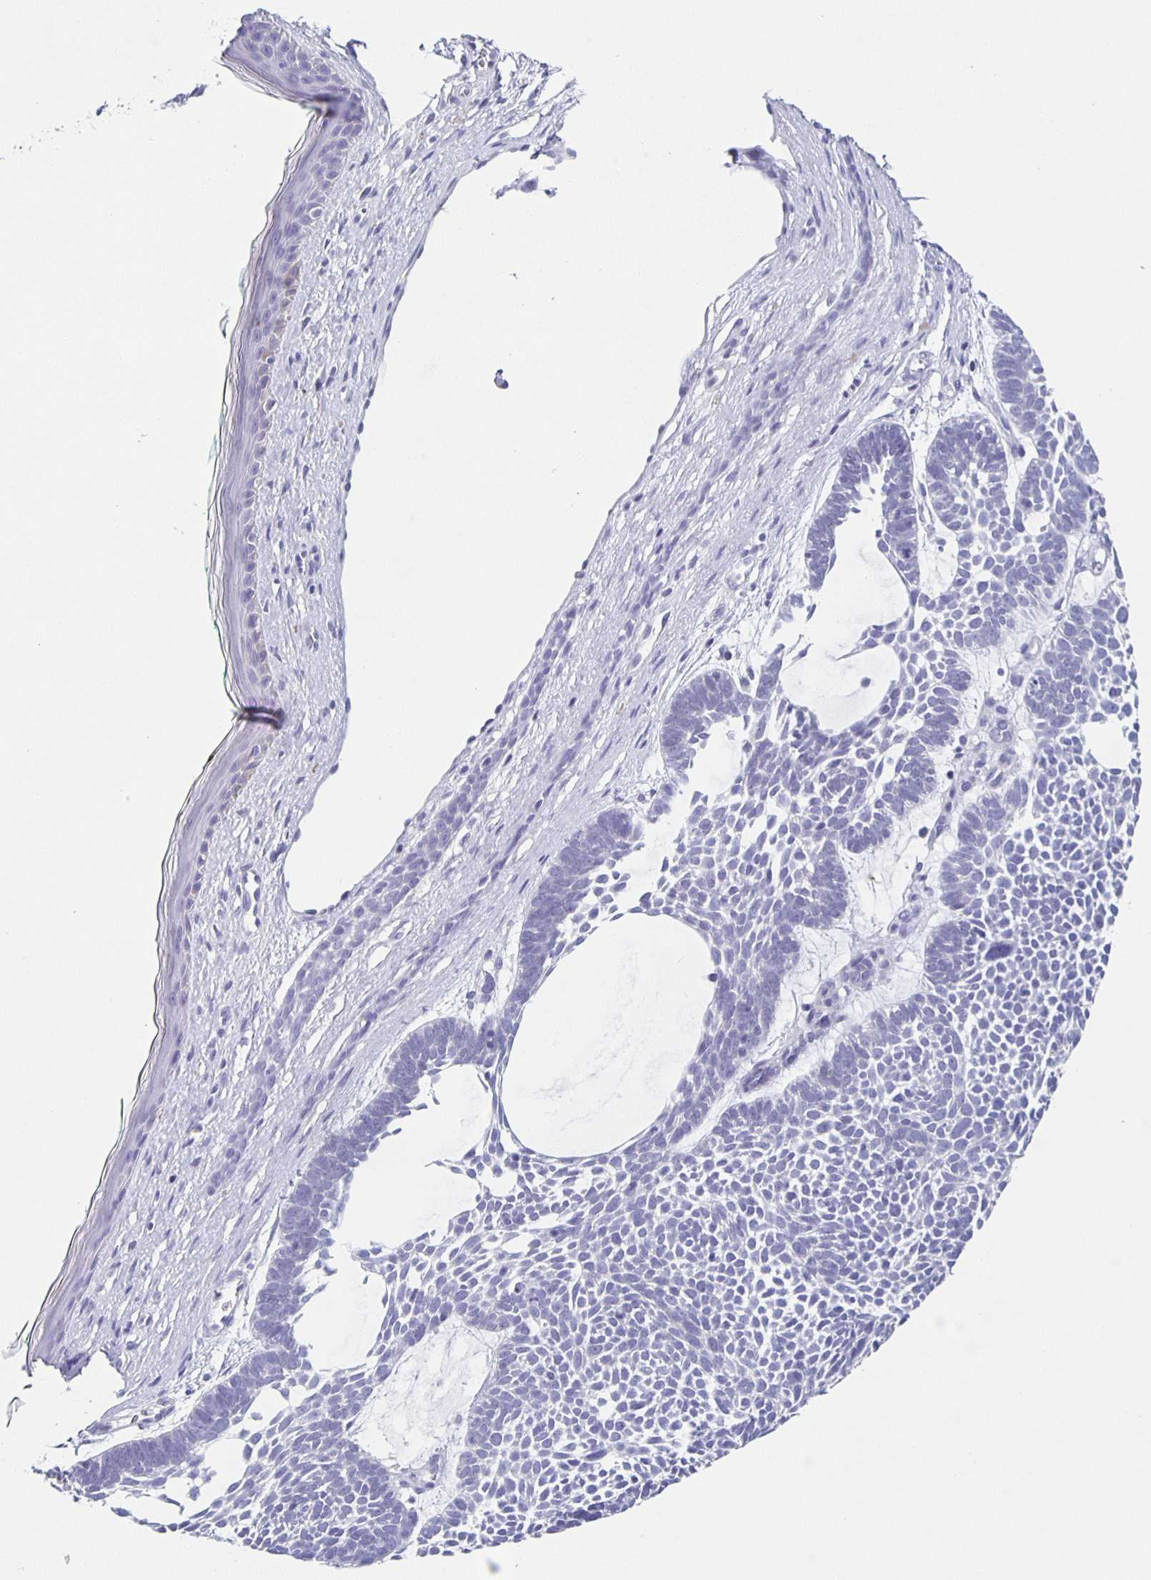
{"staining": {"intensity": "negative", "quantity": "none", "location": "none"}, "tissue": "skin cancer", "cell_type": "Tumor cells", "image_type": "cancer", "snomed": [{"axis": "morphology", "description": "Basal cell carcinoma"}, {"axis": "topography", "description": "Skin"}, {"axis": "topography", "description": "Skin of face"}], "caption": "An immunohistochemistry (IHC) image of basal cell carcinoma (skin) is shown. There is no staining in tumor cells of basal cell carcinoma (skin).", "gene": "CARNS1", "patient": {"sex": "male", "age": 83}}